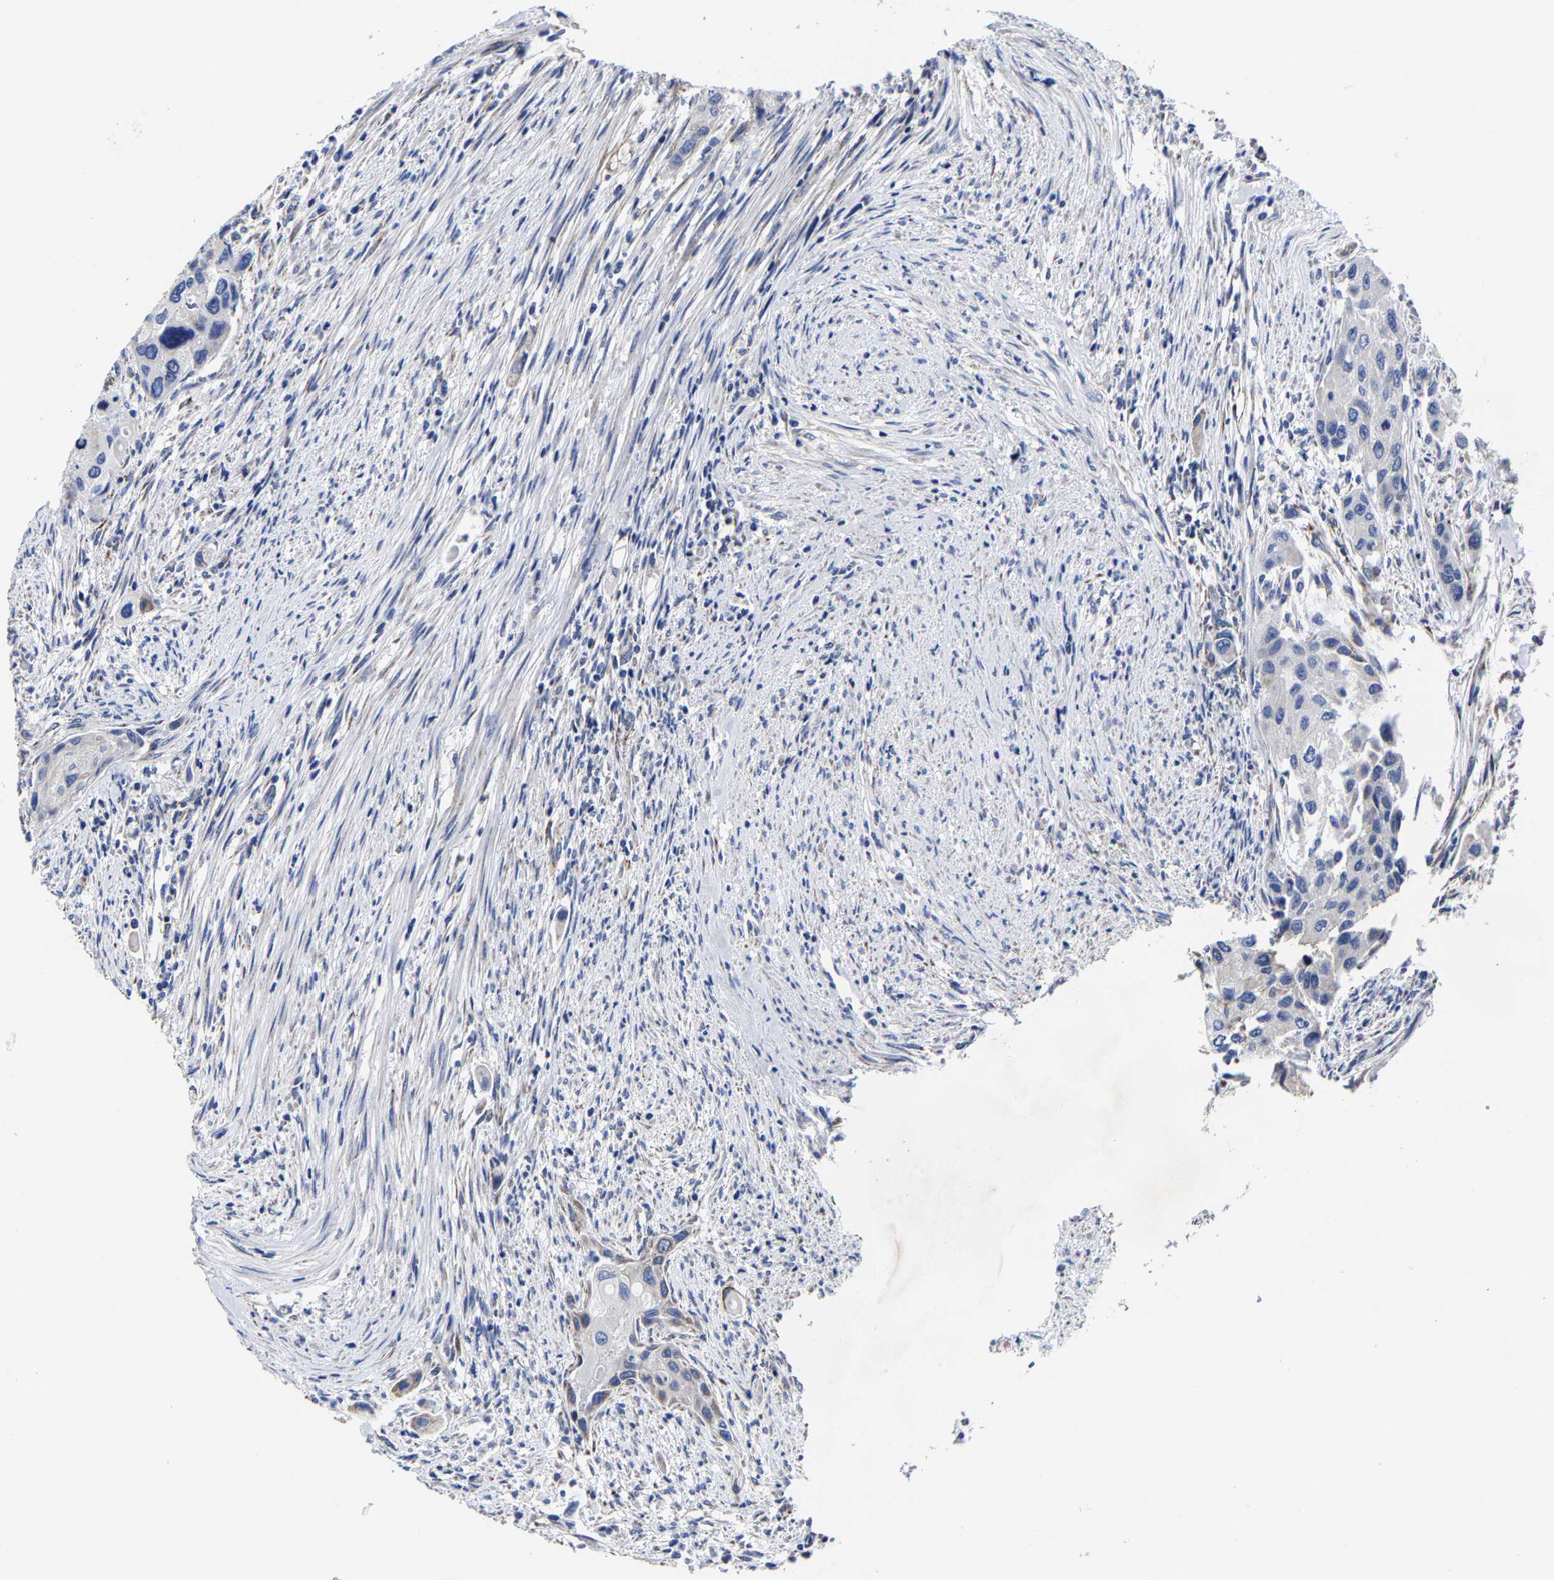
{"staining": {"intensity": "negative", "quantity": "none", "location": "none"}, "tissue": "urothelial cancer", "cell_type": "Tumor cells", "image_type": "cancer", "snomed": [{"axis": "morphology", "description": "Urothelial carcinoma, High grade"}, {"axis": "topography", "description": "Urinary bladder"}], "caption": "DAB immunohistochemical staining of human urothelial cancer demonstrates no significant expression in tumor cells. The staining is performed using DAB brown chromogen with nuclei counter-stained in using hematoxylin.", "gene": "AASS", "patient": {"sex": "female", "age": 56}}